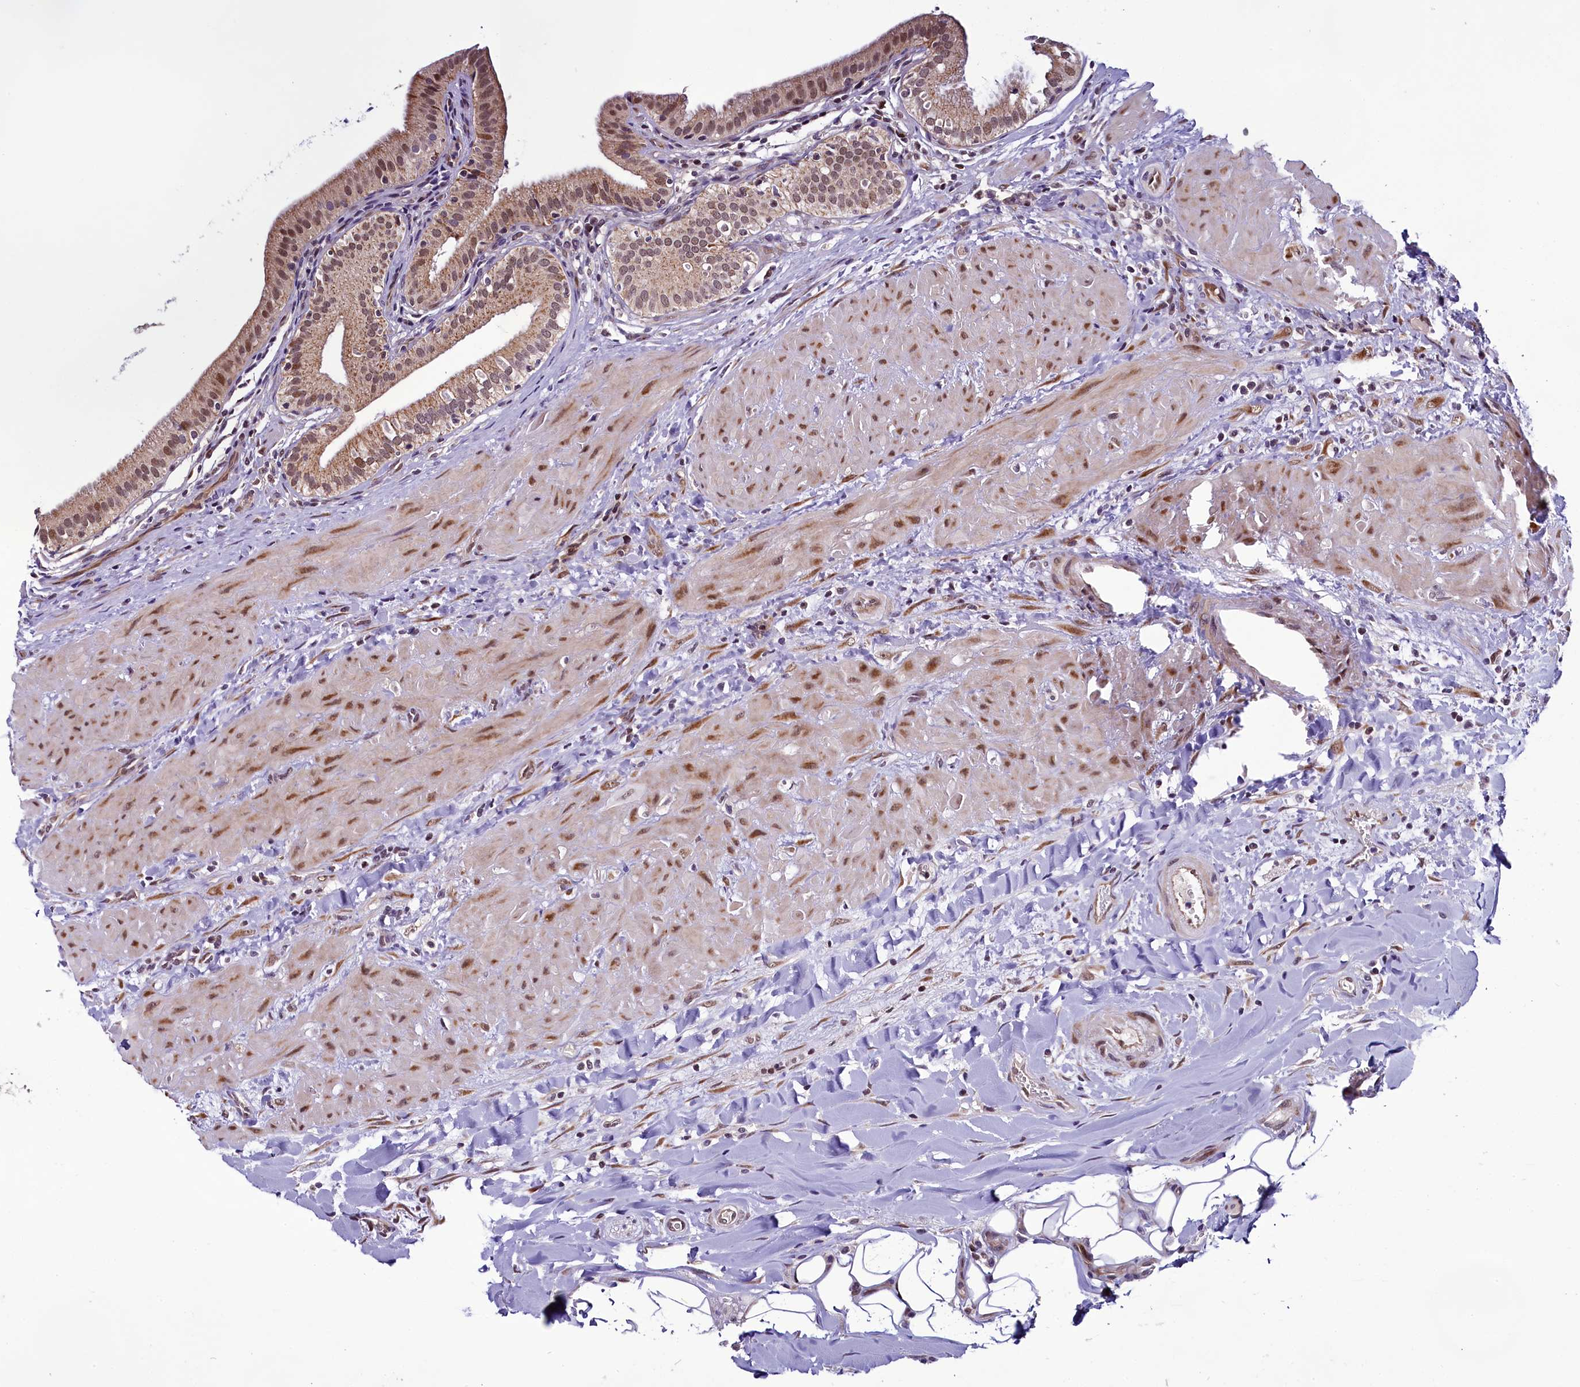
{"staining": {"intensity": "moderate", "quantity": ">75%", "location": "cytoplasmic/membranous,nuclear"}, "tissue": "gallbladder", "cell_type": "Glandular cells", "image_type": "normal", "snomed": [{"axis": "morphology", "description": "Normal tissue, NOS"}, {"axis": "topography", "description": "Gallbladder"}], "caption": "Gallbladder stained with DAB immunohistochemistry reveals medium levels of moderate cytoplasmic/membranous,nuclear expression in about >75% of glandular cells.", "gene": "RPUSD2", "patient": {"sex": "male", "age": 24}}